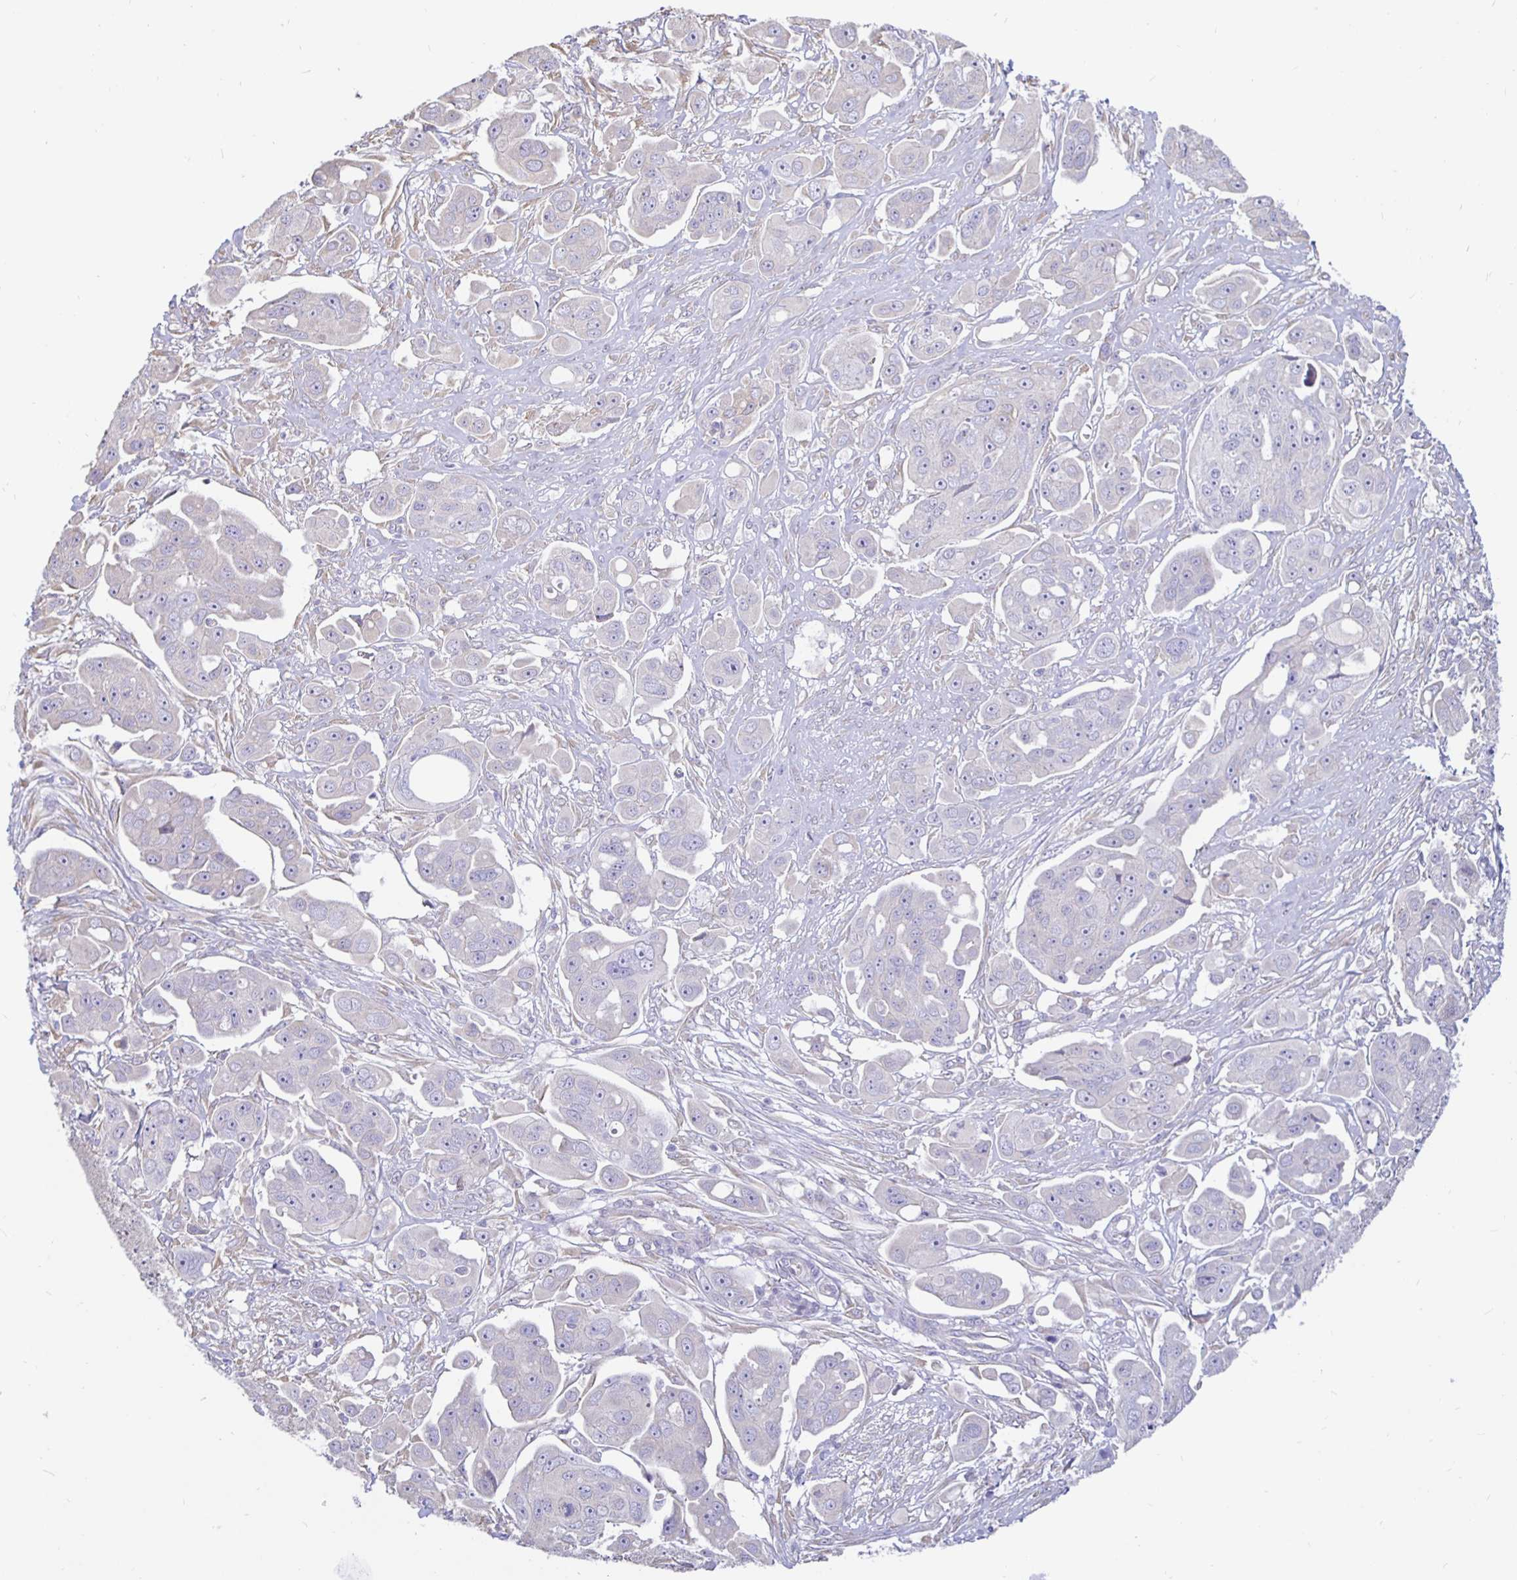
{"staining": {"intensity": "negative", "quantity": "none", "location": "none"}, "tissue": "ovarian cancer", "cell_type": "Tumor cells", "image_type": "cancer", "snomed": [{"axis": "morphology", "description": "Carcinoma, endometroid"}, {"axis": "topography", "description": "Ovary"}], "caption": "DAB (3,3'-diaminobenzidine) immunohistochemical staining of human endometroid carcinoma (ovarian) displays no significant positivity in tumor cells.", "gene": "DNAI2", "patient": {"sex": "female", "age": 70}}